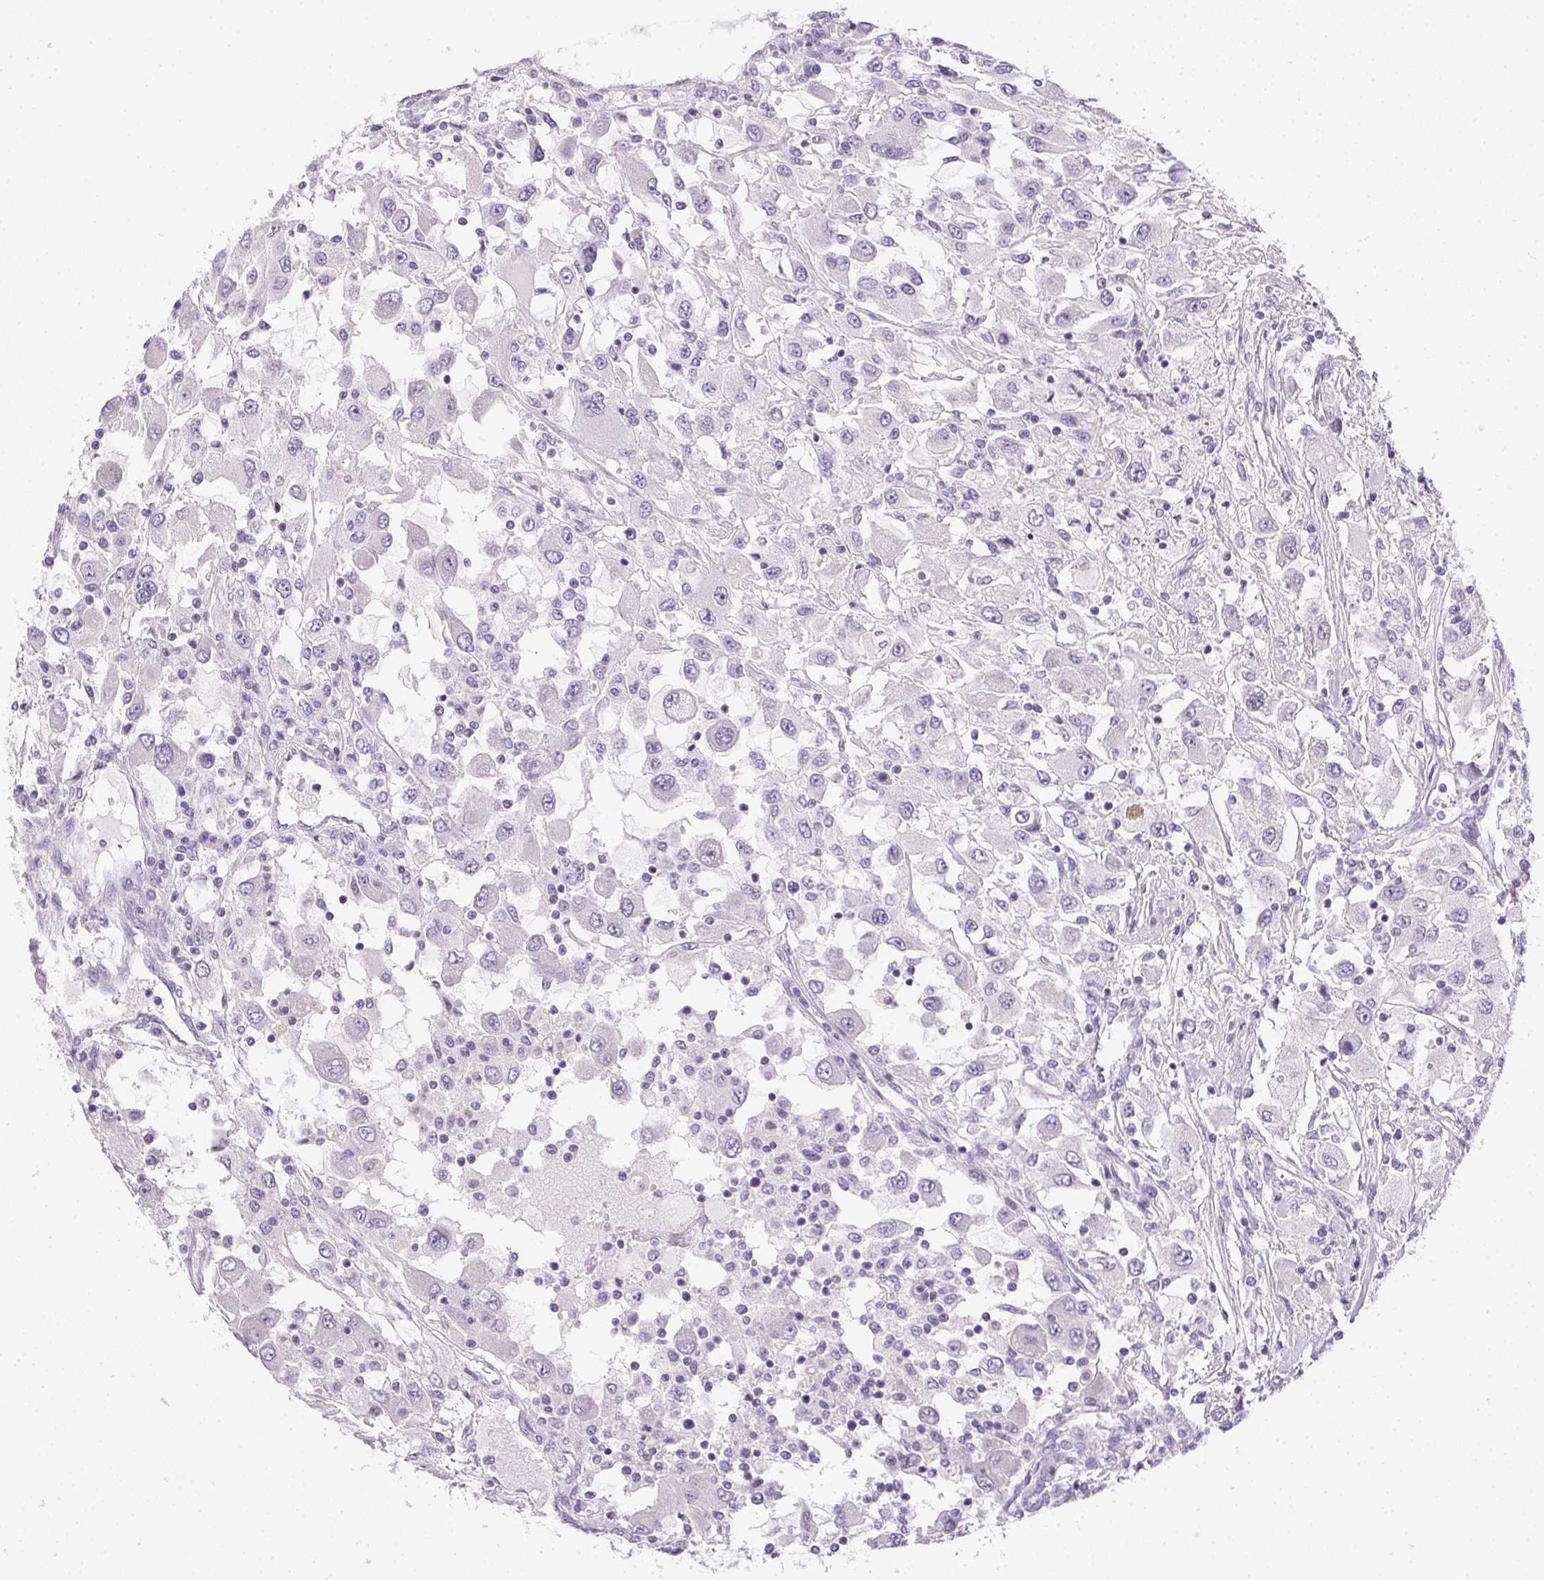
{"staining": {"intensity": "negative", "quantity": "none", "location": "none"}, "tissue": "renal cancer", "cell_type": "Tumor cells", "image_type": "cancer", "snomed": [{"axis": "morphology", "description": "Adenocarcinoma, NOS"}, {"axis": "topography", "description": "Kidney"}], "caption": "There is no significant staining in tumor cells of adenocarcinoma (renal).", "gene": "GSDMC", "patient": {"sex": "female", "age": 67}}